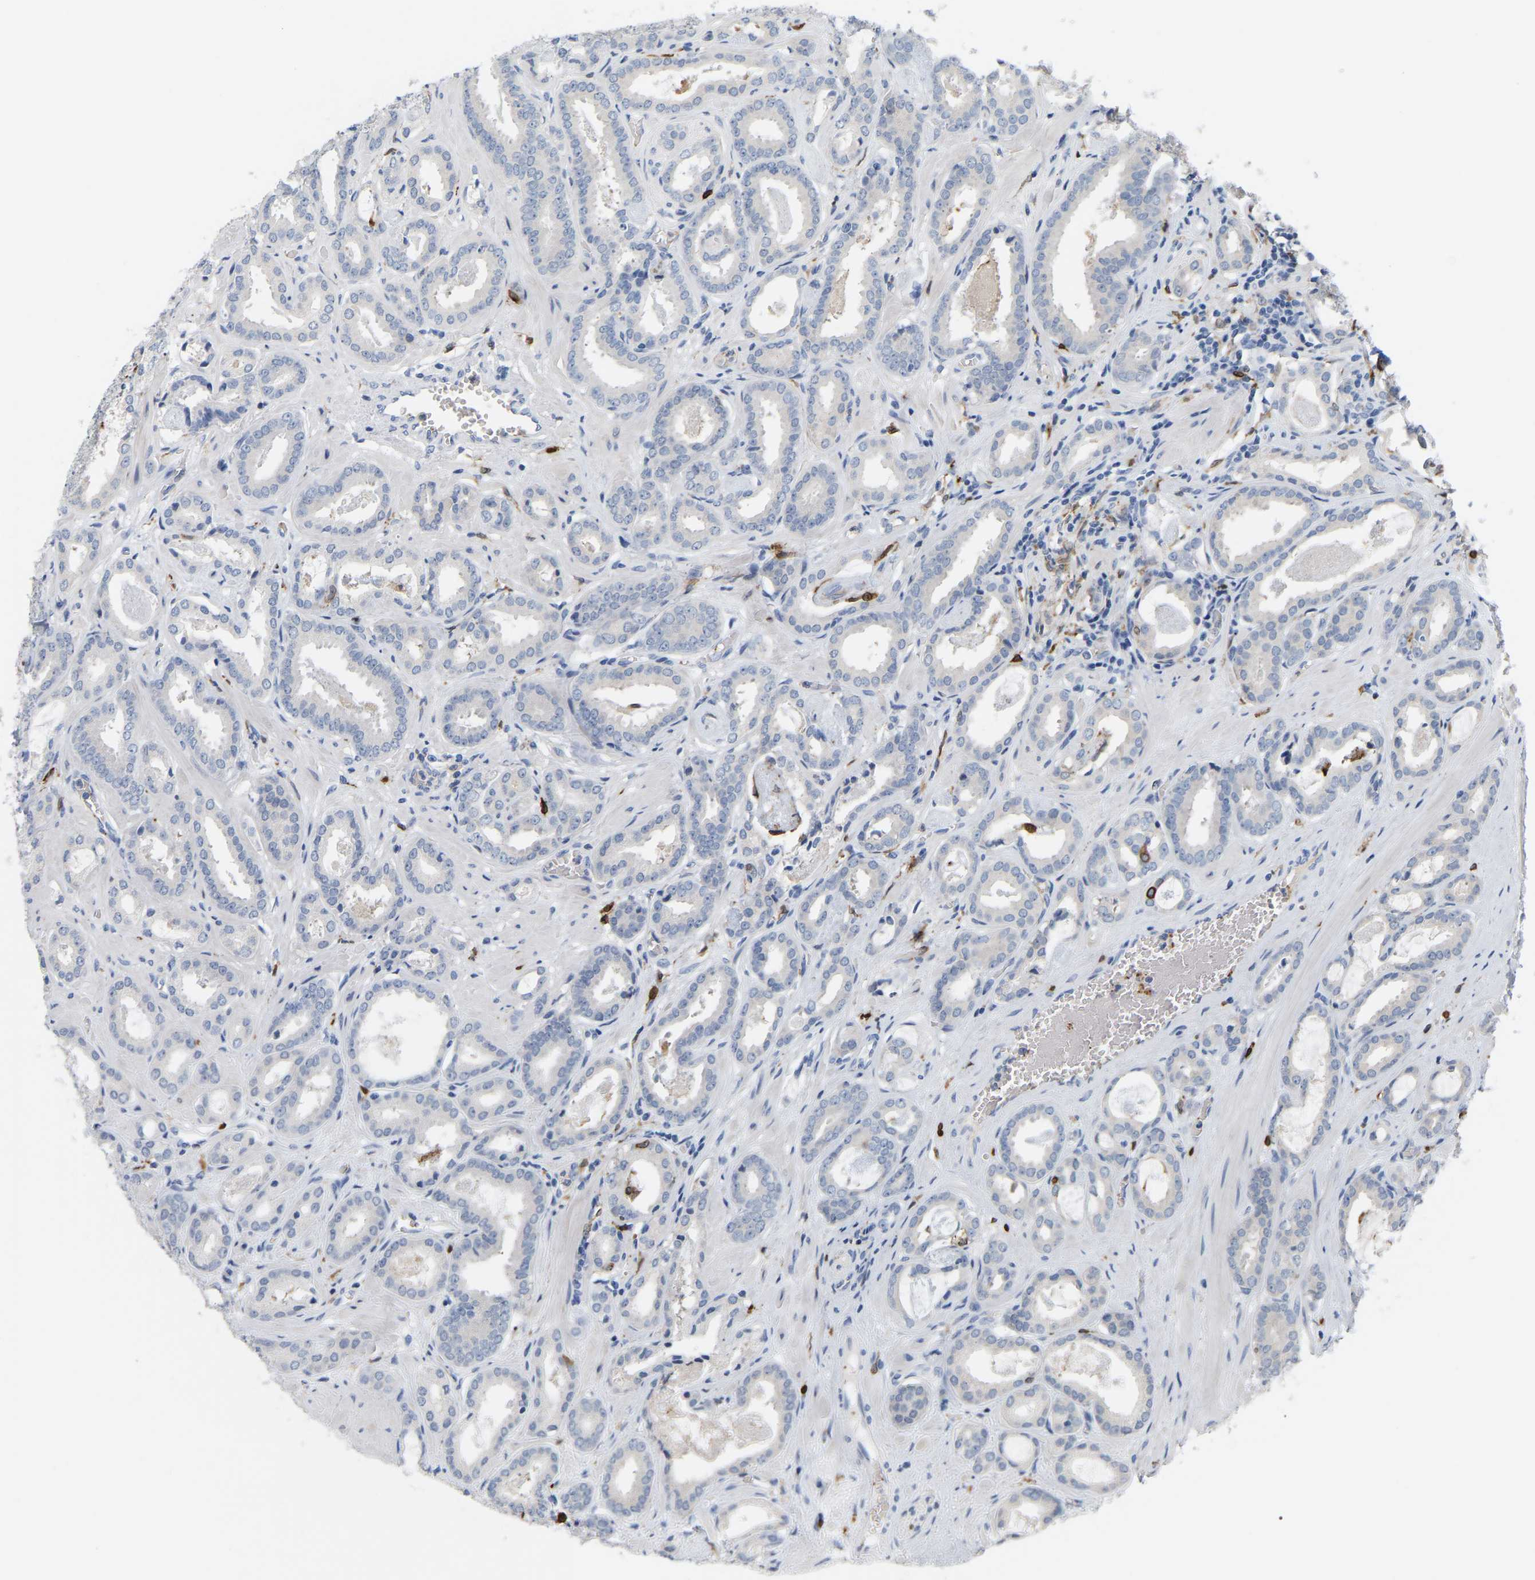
{"staining": {"intensity": "negative", "quantity": "none", "location": "none"}, "tissue": "prostate cancer", "cell_type": "Tumor cells", "image_type": "cancer", "snomed": [{"axis": "morphology", "description": "Adenocarcinoma, Low grade"}, {"axis": "topography", "description": "Prostate"}], "caption": "Photomicrograph shows no protein staining in tumor cells of low-grade adenocarcinoma (prostate) tissue. (DAB IHC, high magnification).", "gene": "PTGS1", "patient": {"sex": "male", "age": 53}}